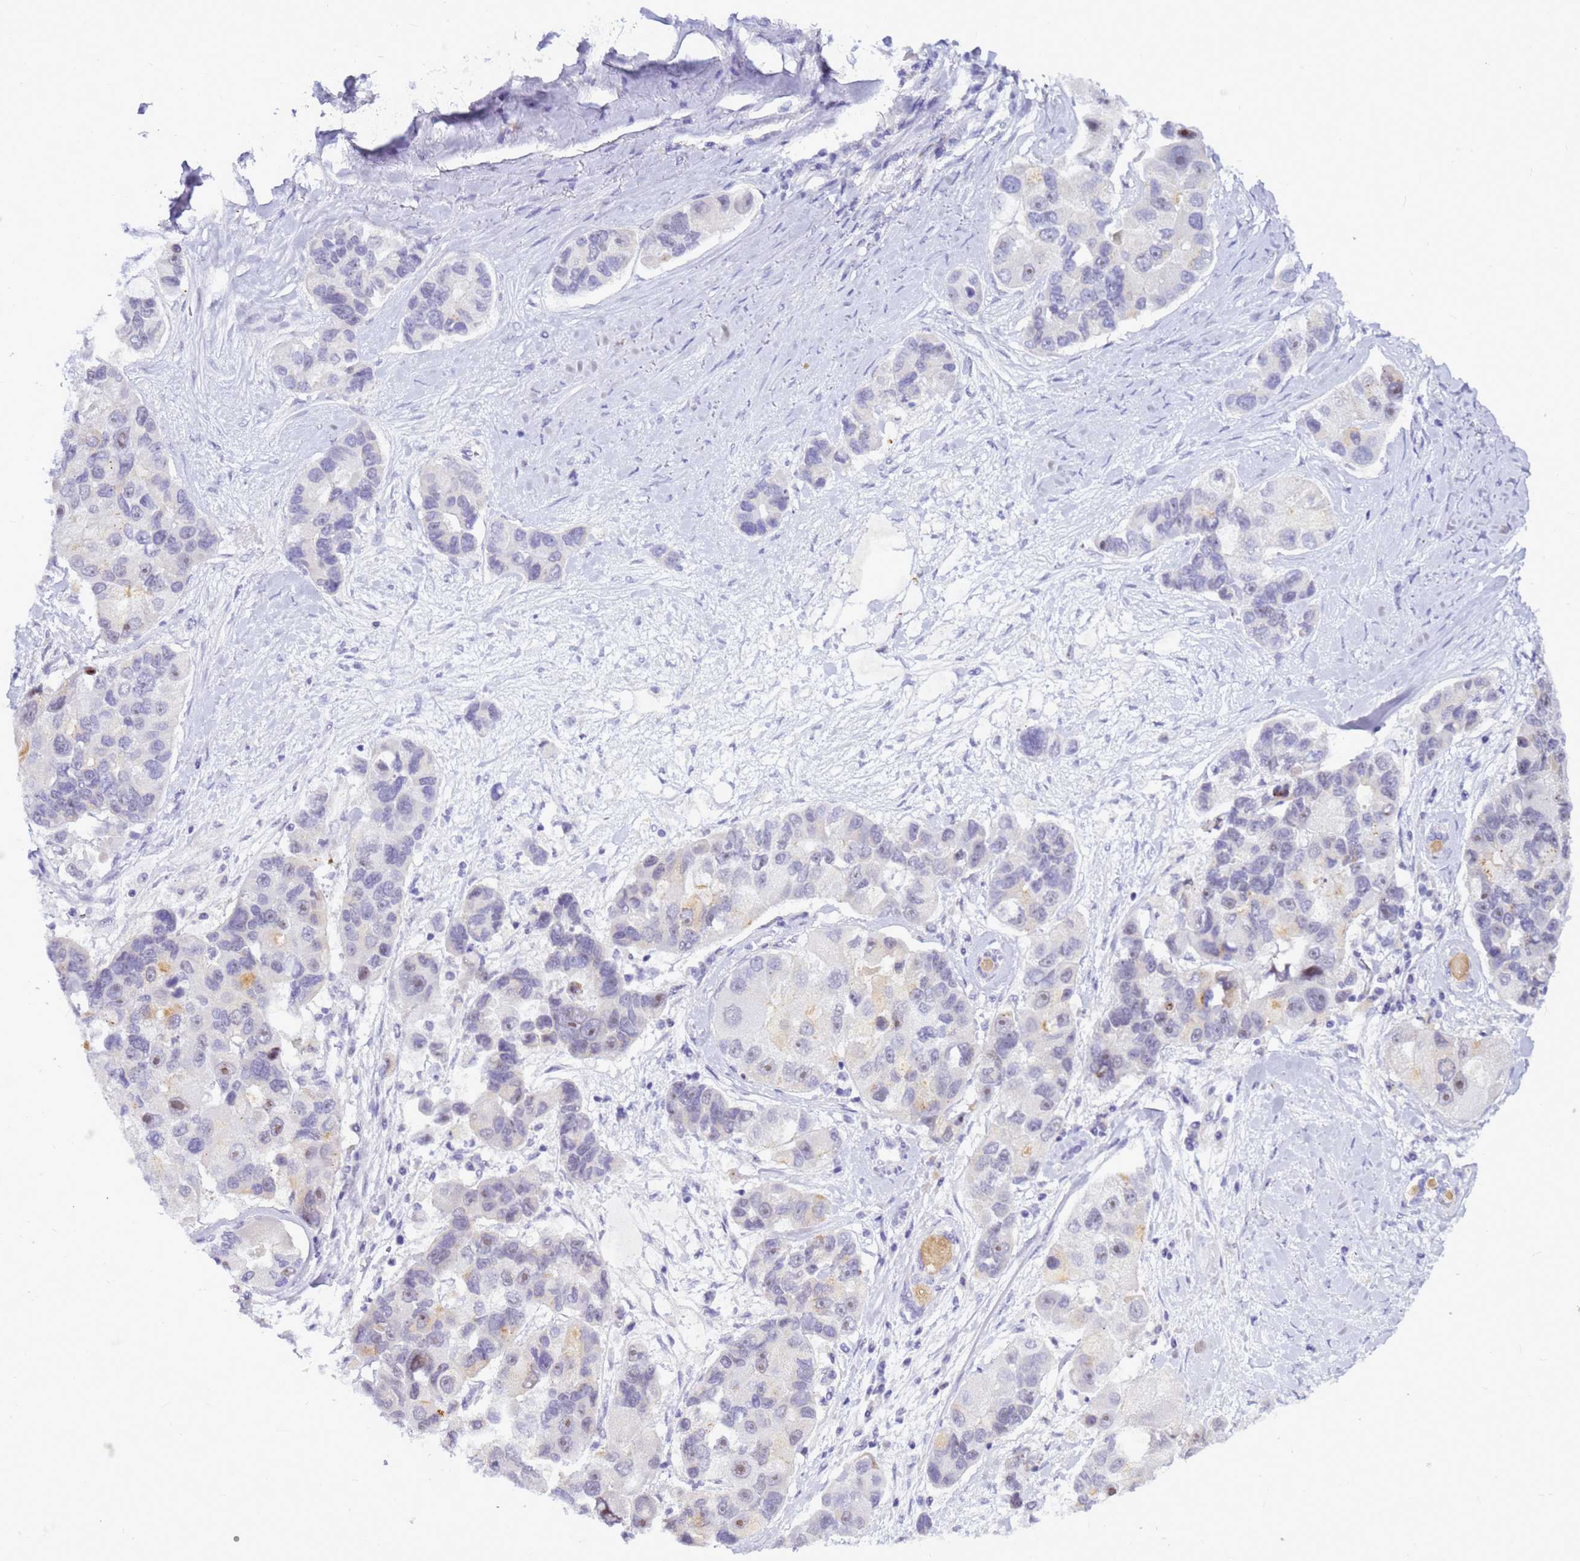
{"staining": {"intensity": "weak", "quantity": "<25%", "location": "nuclear"}, "tissue": "lung cancer", "cell_type": "Tumor cells", "image_type": "cancer", "snomed": [{"axis": "morphology", "description": "Adenocarcinoma, NOS"}, {"axis": "topography", "description": "Lung"}], "caption": "Lung cancer (adenocarcinoma) was stained to show a protein in brown. There is no significant expression in tumor cells.", "gene": "DMRTC2", "patient": {"sex": "female", "age": 54}}